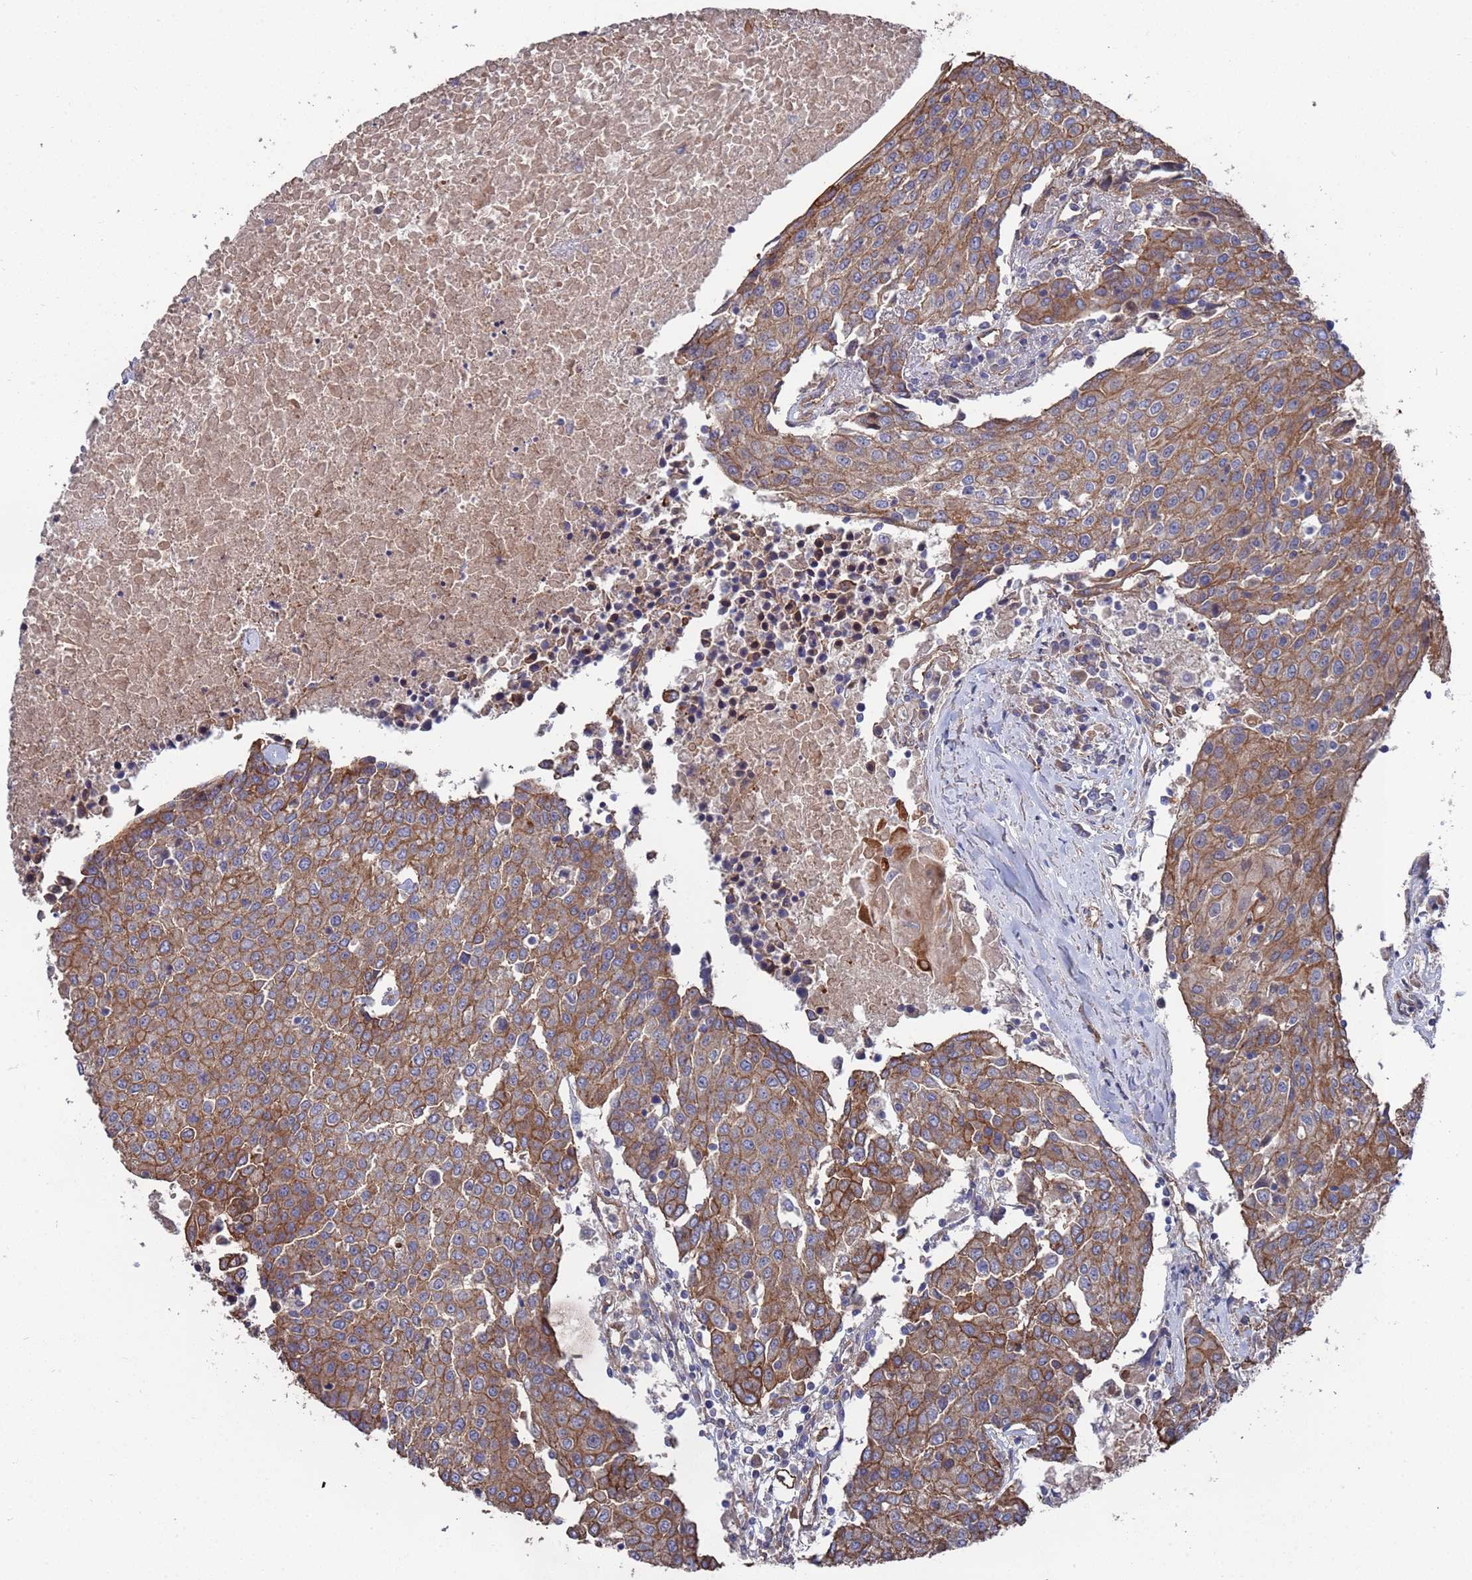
{"staining": {"intensity": "moderate", "quantity": ">75%", "location": "cytoplasmic/membranous"}, "tissue": "urothelial cancer", "cell_type": "Tumor cells", "image_type": "cancer", "snomed": [{"axis": "morphology", "description": "Urothelial carcinoma, High grade"}, {"axis": "topography", "description": "Urinary bladder"}], "caption": "Human urothelial cancer stained with a brown dye shows moderate cytoplasmic/membranous positive expression in approximately >75% of tumor cells.", "gene": "NDUFAF6", "patient": {"sex": "female", "age": 85}}